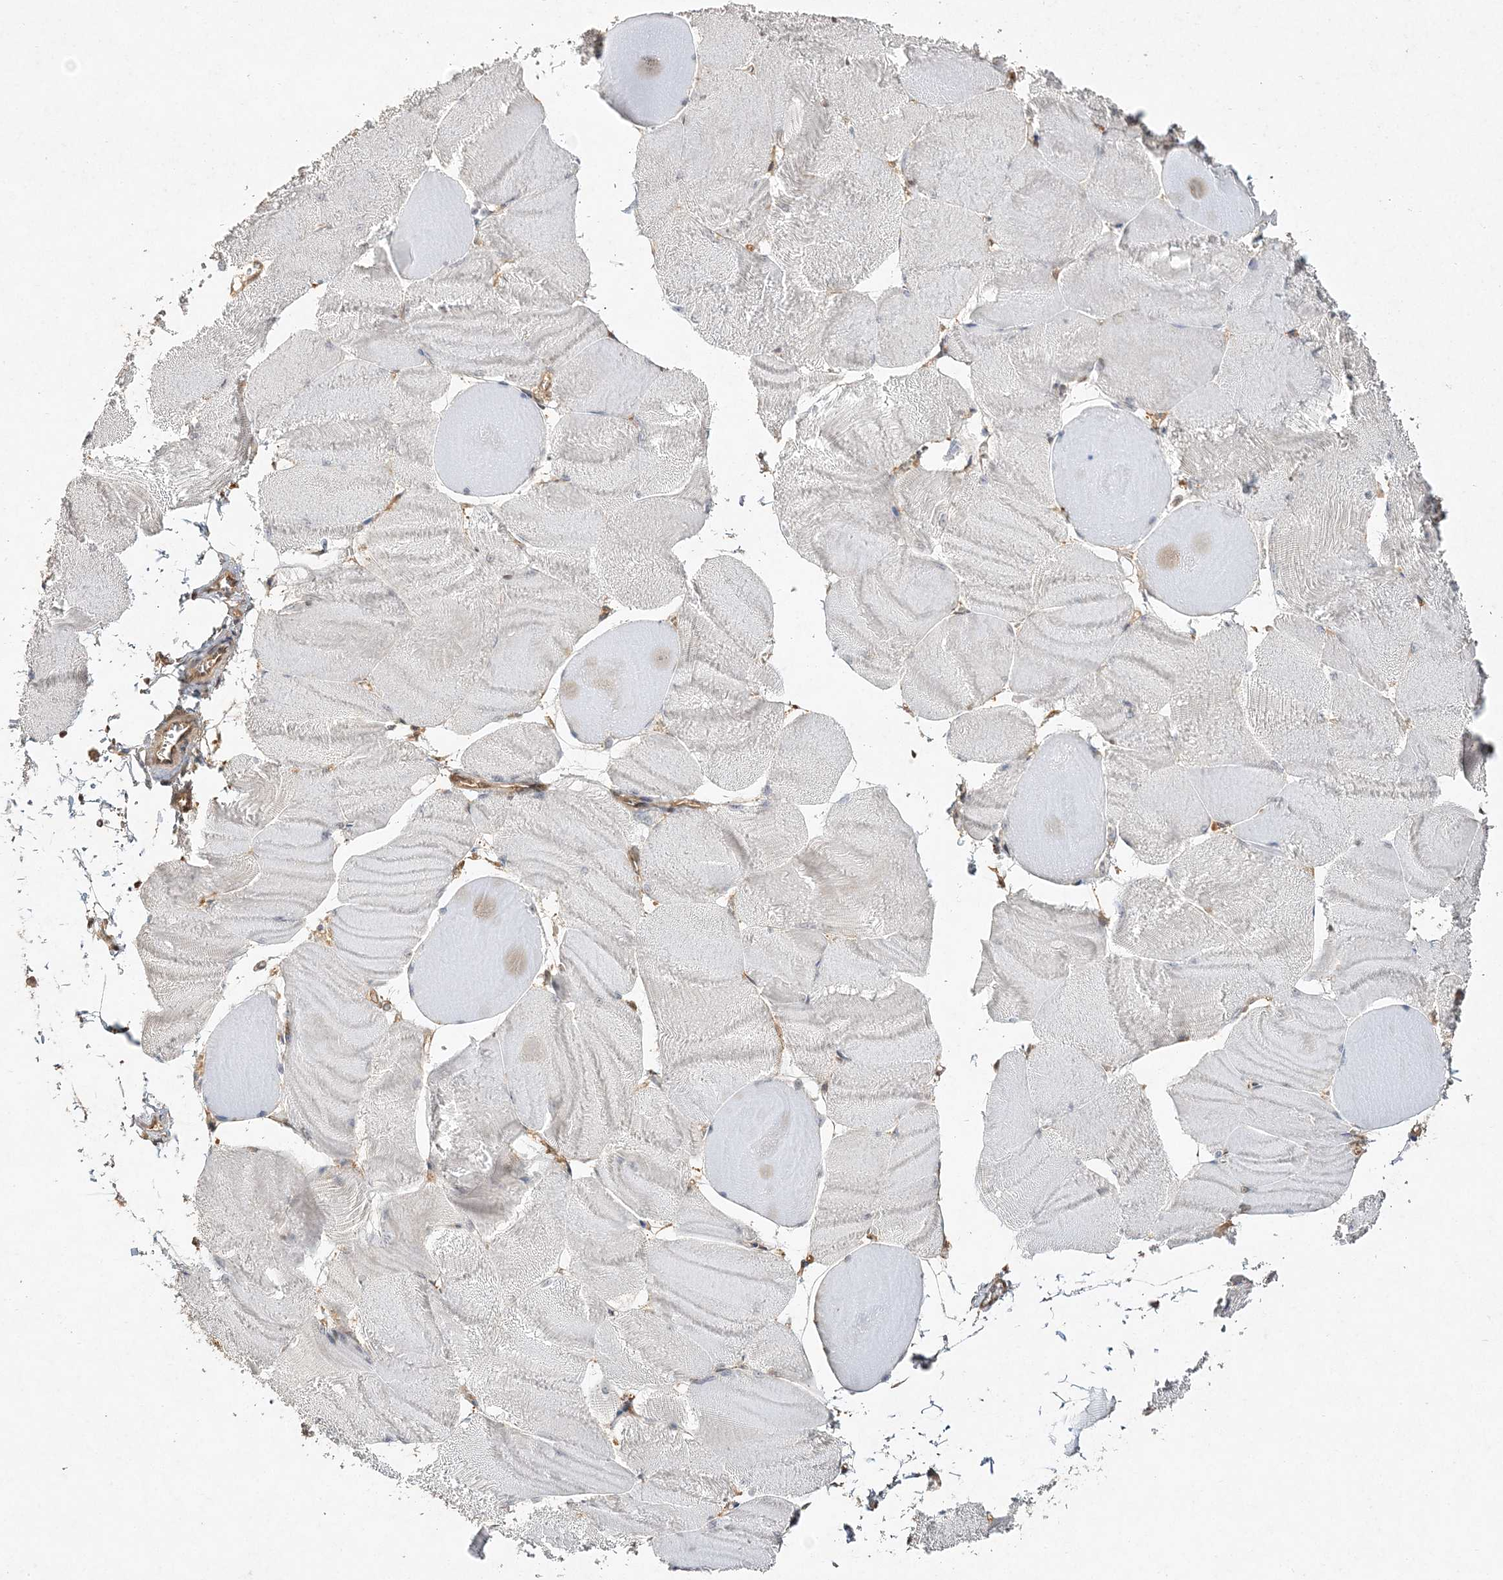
{"staining": {"intensity": "negative", "quantity": "none", "location": "none"}, "tissue": "skeletal muscle", "cell_type": "Myocytes", "image_type": "normal", "snomed": [{"axis": "morphology", "description": "Normal tissue, NOS"}, {"axis": "morphology", "description": "Basal cell carcinoma"}, {"axis": "topography", "description": "Skeletal muscle"}], "caption": "Skeletal muscle was stained to show a protein in brown. There is no significant staining in myocytes. (Brightfield microscopy of DAB (3,3'-diaminobenzidine) immunohistochemistry (IHC) at high magnification).", "gene": "S100A11", "patient": {"sex": "female", "age": 64}}